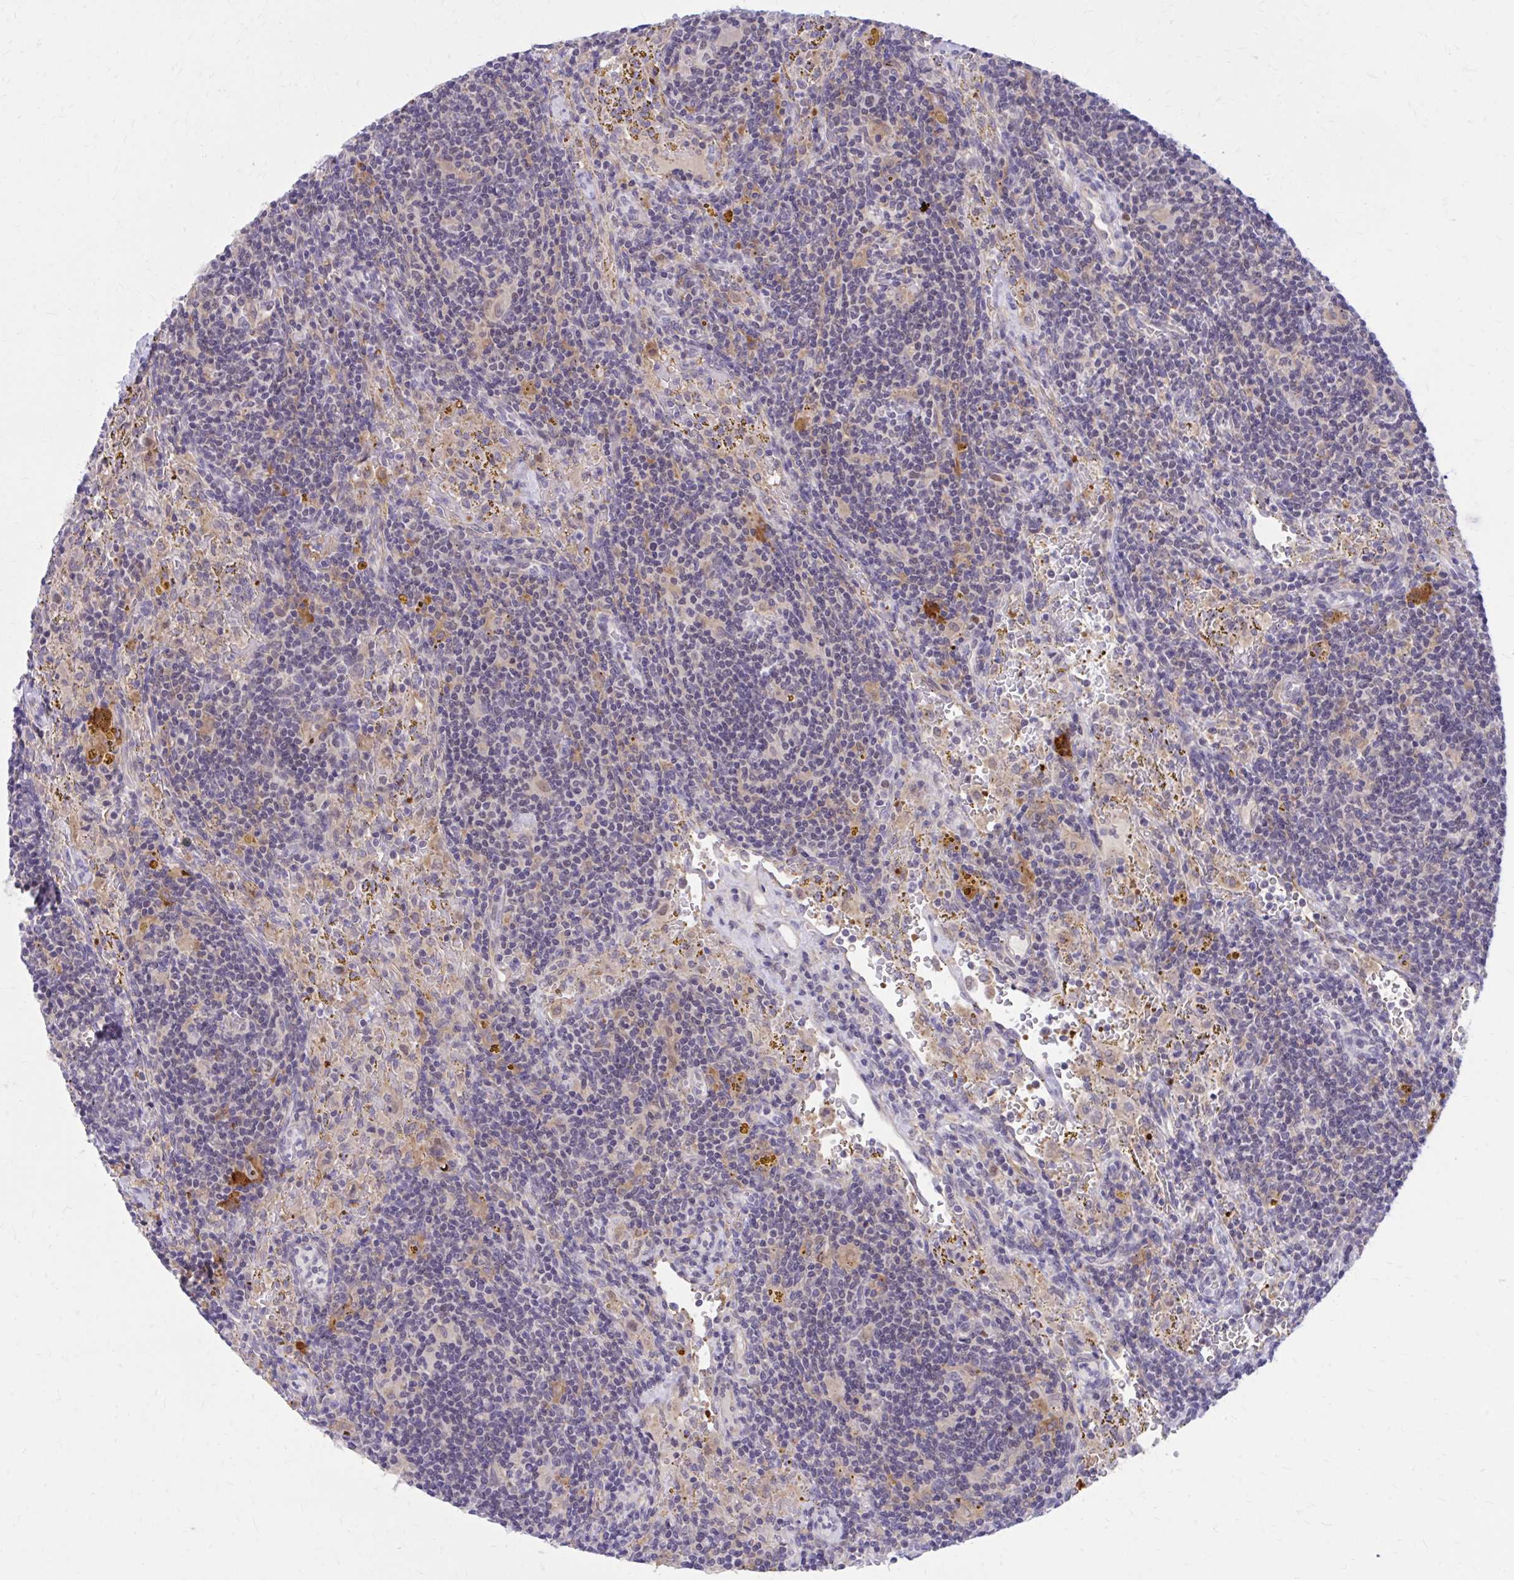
{"staining": {"intensity": "negative", "quantity": "none", "location": "none"}, "tissue": "lymphoma", "cell_type": "Tumor cells", "image_type": "cancer", "snomed": [{"axis": "morphology", "description": "Malignant lymphoma, non-Hodgkin's type, Low grade"}, {"axis": "topography", "description": "Spleen"}], "caption": "Immunohistochemical staining of human malignant lymphoma, non-Hodgkin's type (low-grade) shows no significant staining in tumor cells.", "gene": "ZBTB25", "patient": {"sex": "female", "age": 70}}